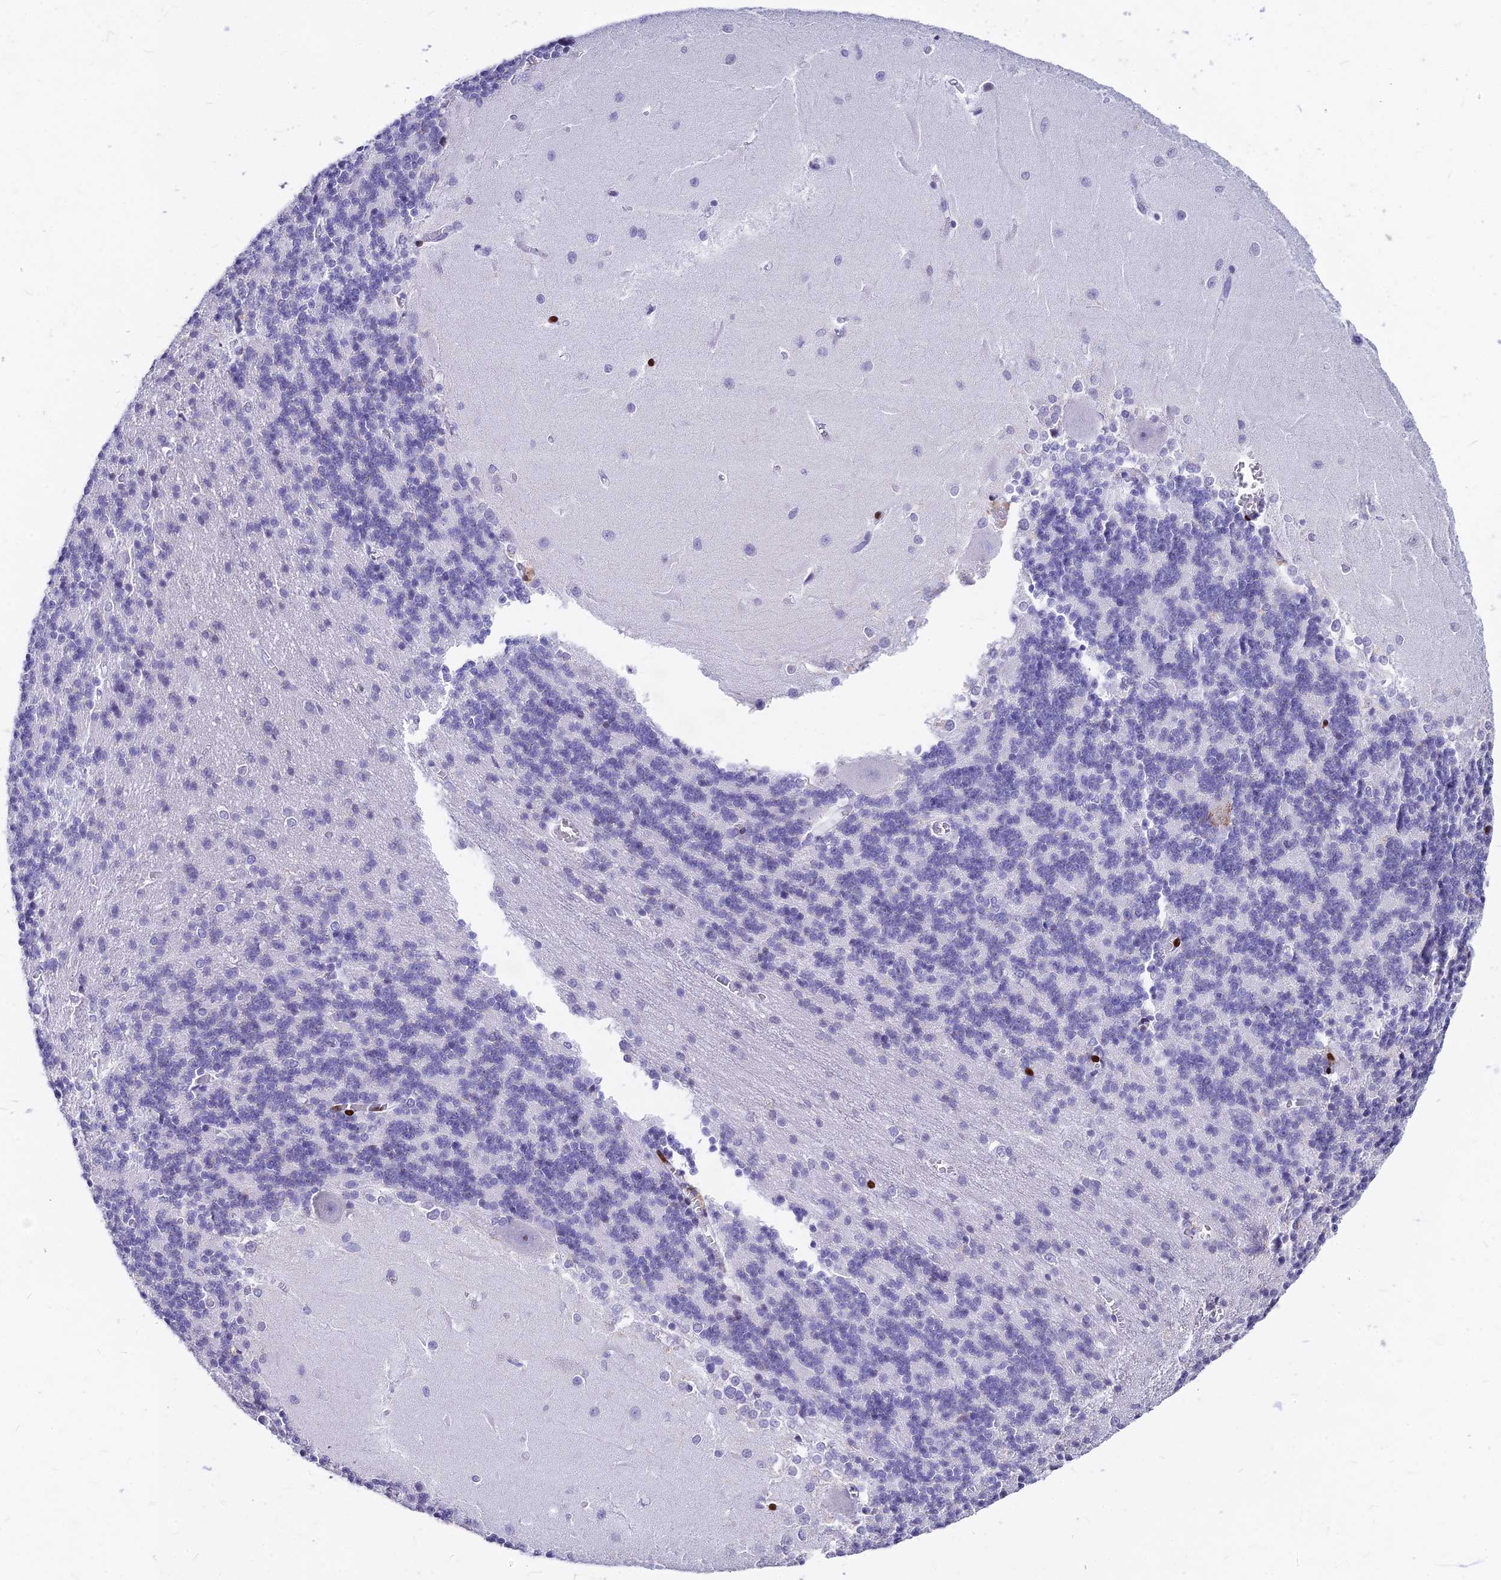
{"staining": {"intensity": "negative", "quantity": "none", "location": "none"}, "tissue": "cerebellum", "cell_type": "Cells in granular layer", "image_type": "normal", "snomed": [{"axis": "morphology", "description": "Normal tissue, NOS"}, {"axis": "topography", "description": "Cerebellum"}], "caption": "This is an immunohistochemistry (IHC) photomicrograph of normal cerebellum. There is no positivity in cells in granular layer.", "gene": "PRPS1", "patient": {"sex": "male", "age": 37}}